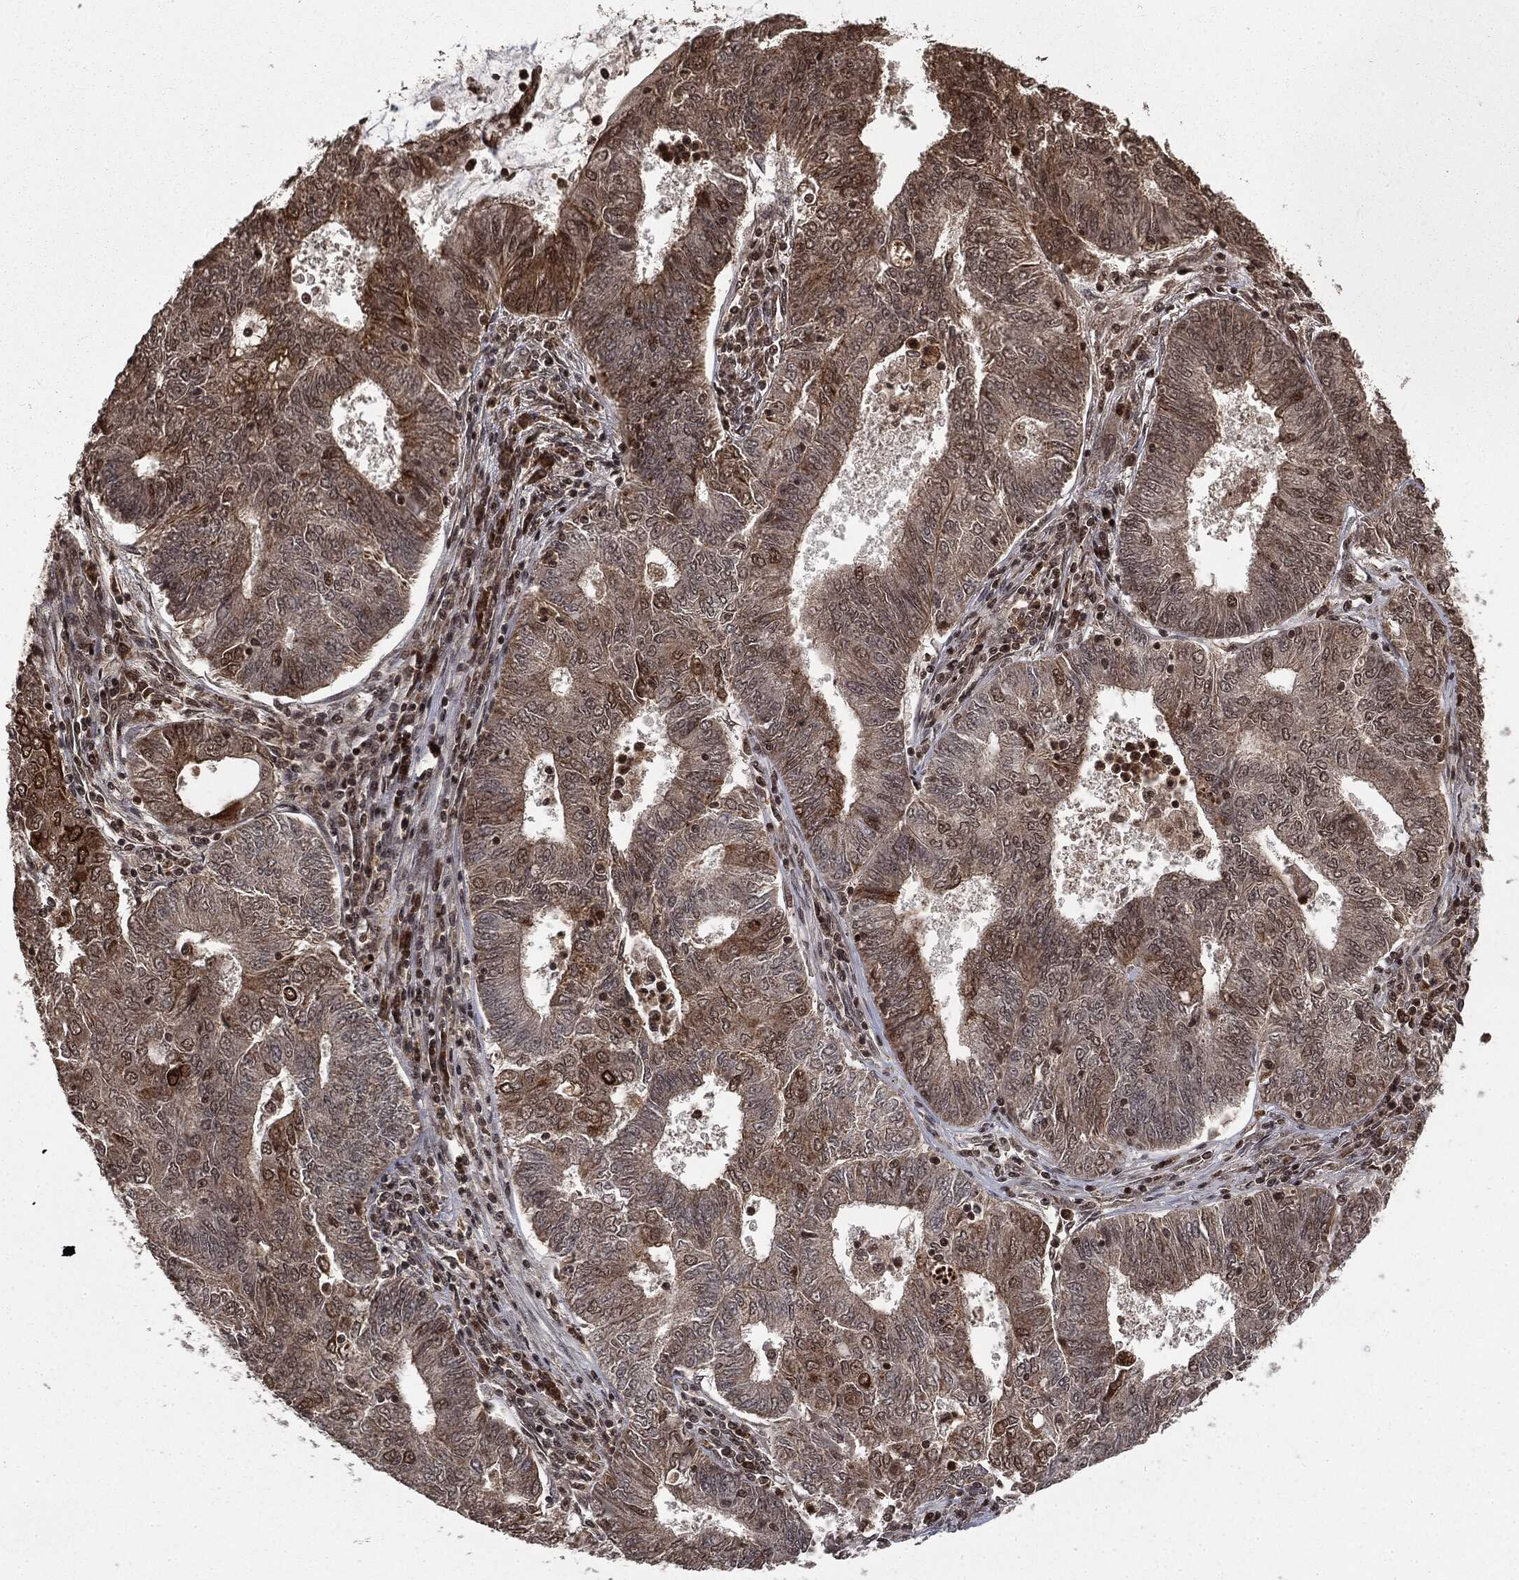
{"staining": {"intensity": "weak", "quantity": "<25%", "location": "cytoplasmic/membranous"}, "tissue": "endometrial cancer", "cell_type": "Tumor cells", "image_type": "cancer", "snomed": [{"axis": "morphology", "description": "Adenocarcinoma, NOS"}, {"axis": "topography", "description": "Endometrium"}], "caption": "Tumor cells show no significant staining in endometrial cancer.", "gene": "CTDP1", "patient": {"sex": "female", "age": 62}}